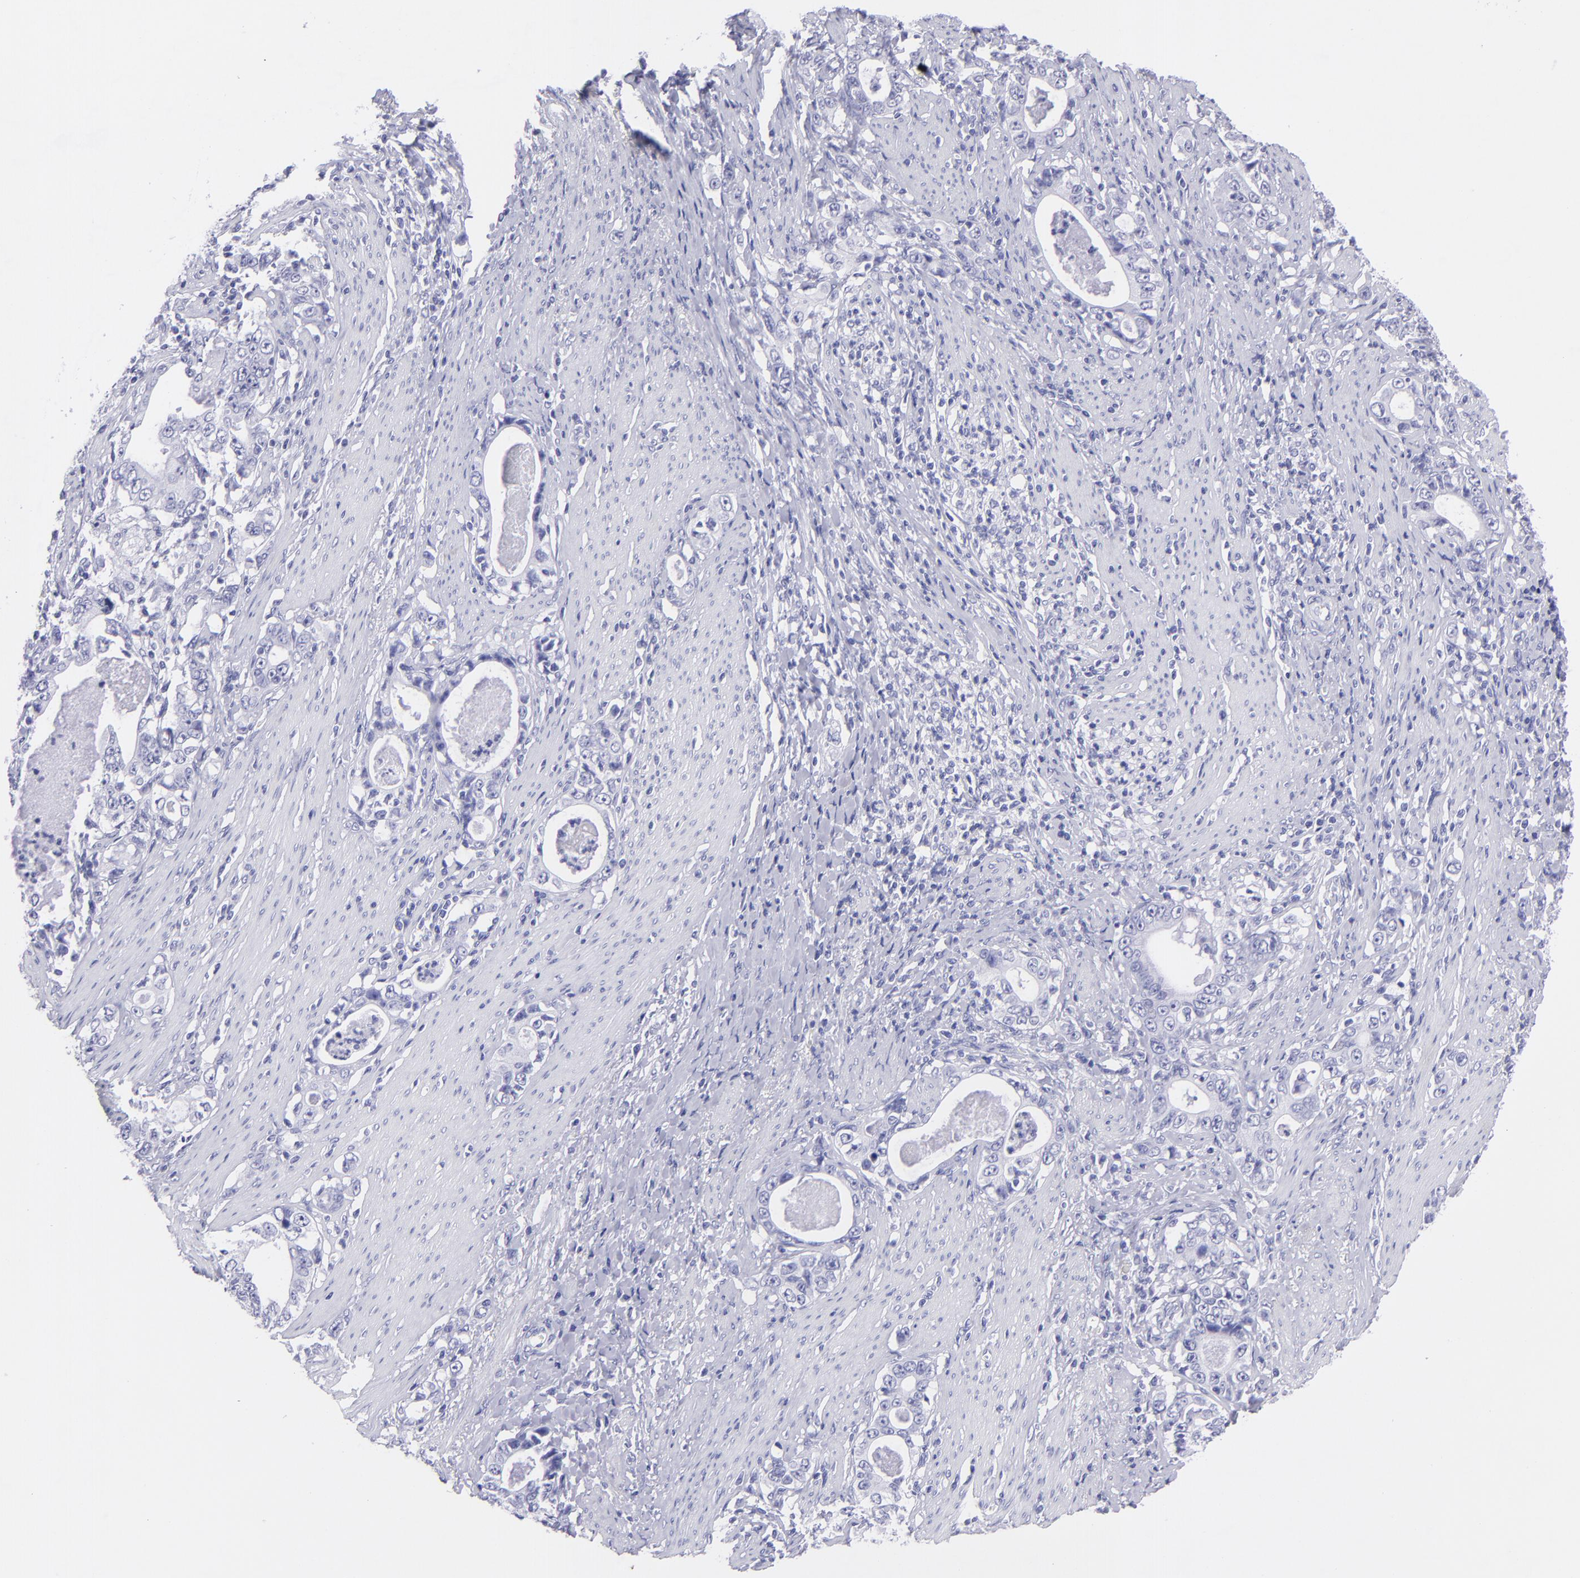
{"staining": {"intensity": "negative", "quantity": "none", "location": "none"}, "tissue": "stomach cancer", "cell_type": "Tumor cells", "image_type": "cancer", "snomed": [{"axis": "morphology", "description": "Adenocarcinoma, NOS"}, {"axis": "topography", "description": "Stomach, lower"}], "caption": "This is a micrograph of immunohistochemistry staining of stomach cancer, which shows no positivity in tumor cells. Nuclei are stained in blue.", "gene": "CNP", "patient": {"sex": "female", "age": 72}}